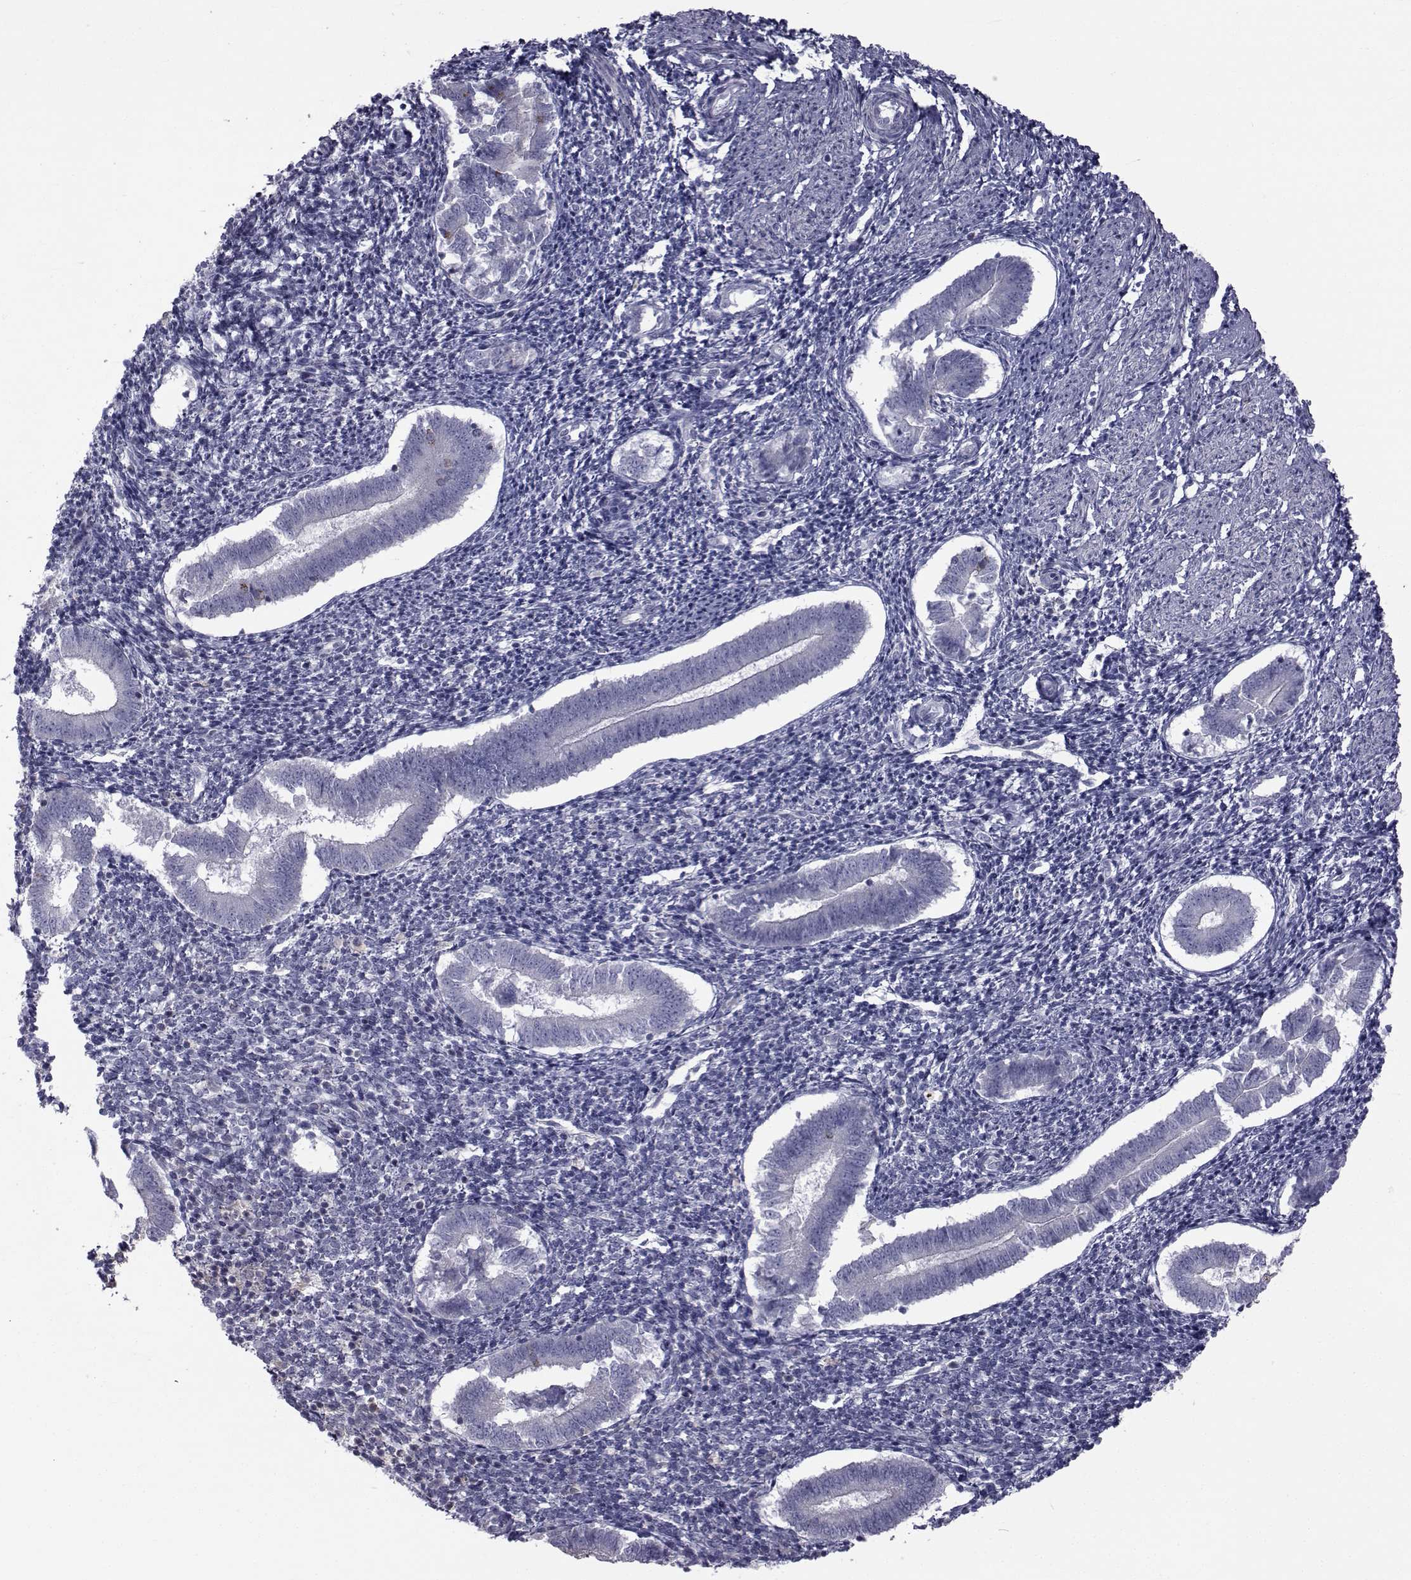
{"staining": {"intensity": "negative", "quantity": "none", "location": "none"}, "tissue": "endometrium", "cell_type": "Cells in endometrial stroma", "image_type": "normal", "snomed": [{"axis": "morphology", "description": "Normal tissue, NOS"}, {"axis": "topography", "description": "Endometrium"}], "caption": "An IHC image of normal endometrium is shown. There is no staining in cells in endometrial stroma of endometrium. (Stains: DAB IHC with hematoxylin counter stain, Microscopy: brightfield microscopy at high magnification).", "gene": "FDXR", "patient": {"sex": "female", "age": 25}}